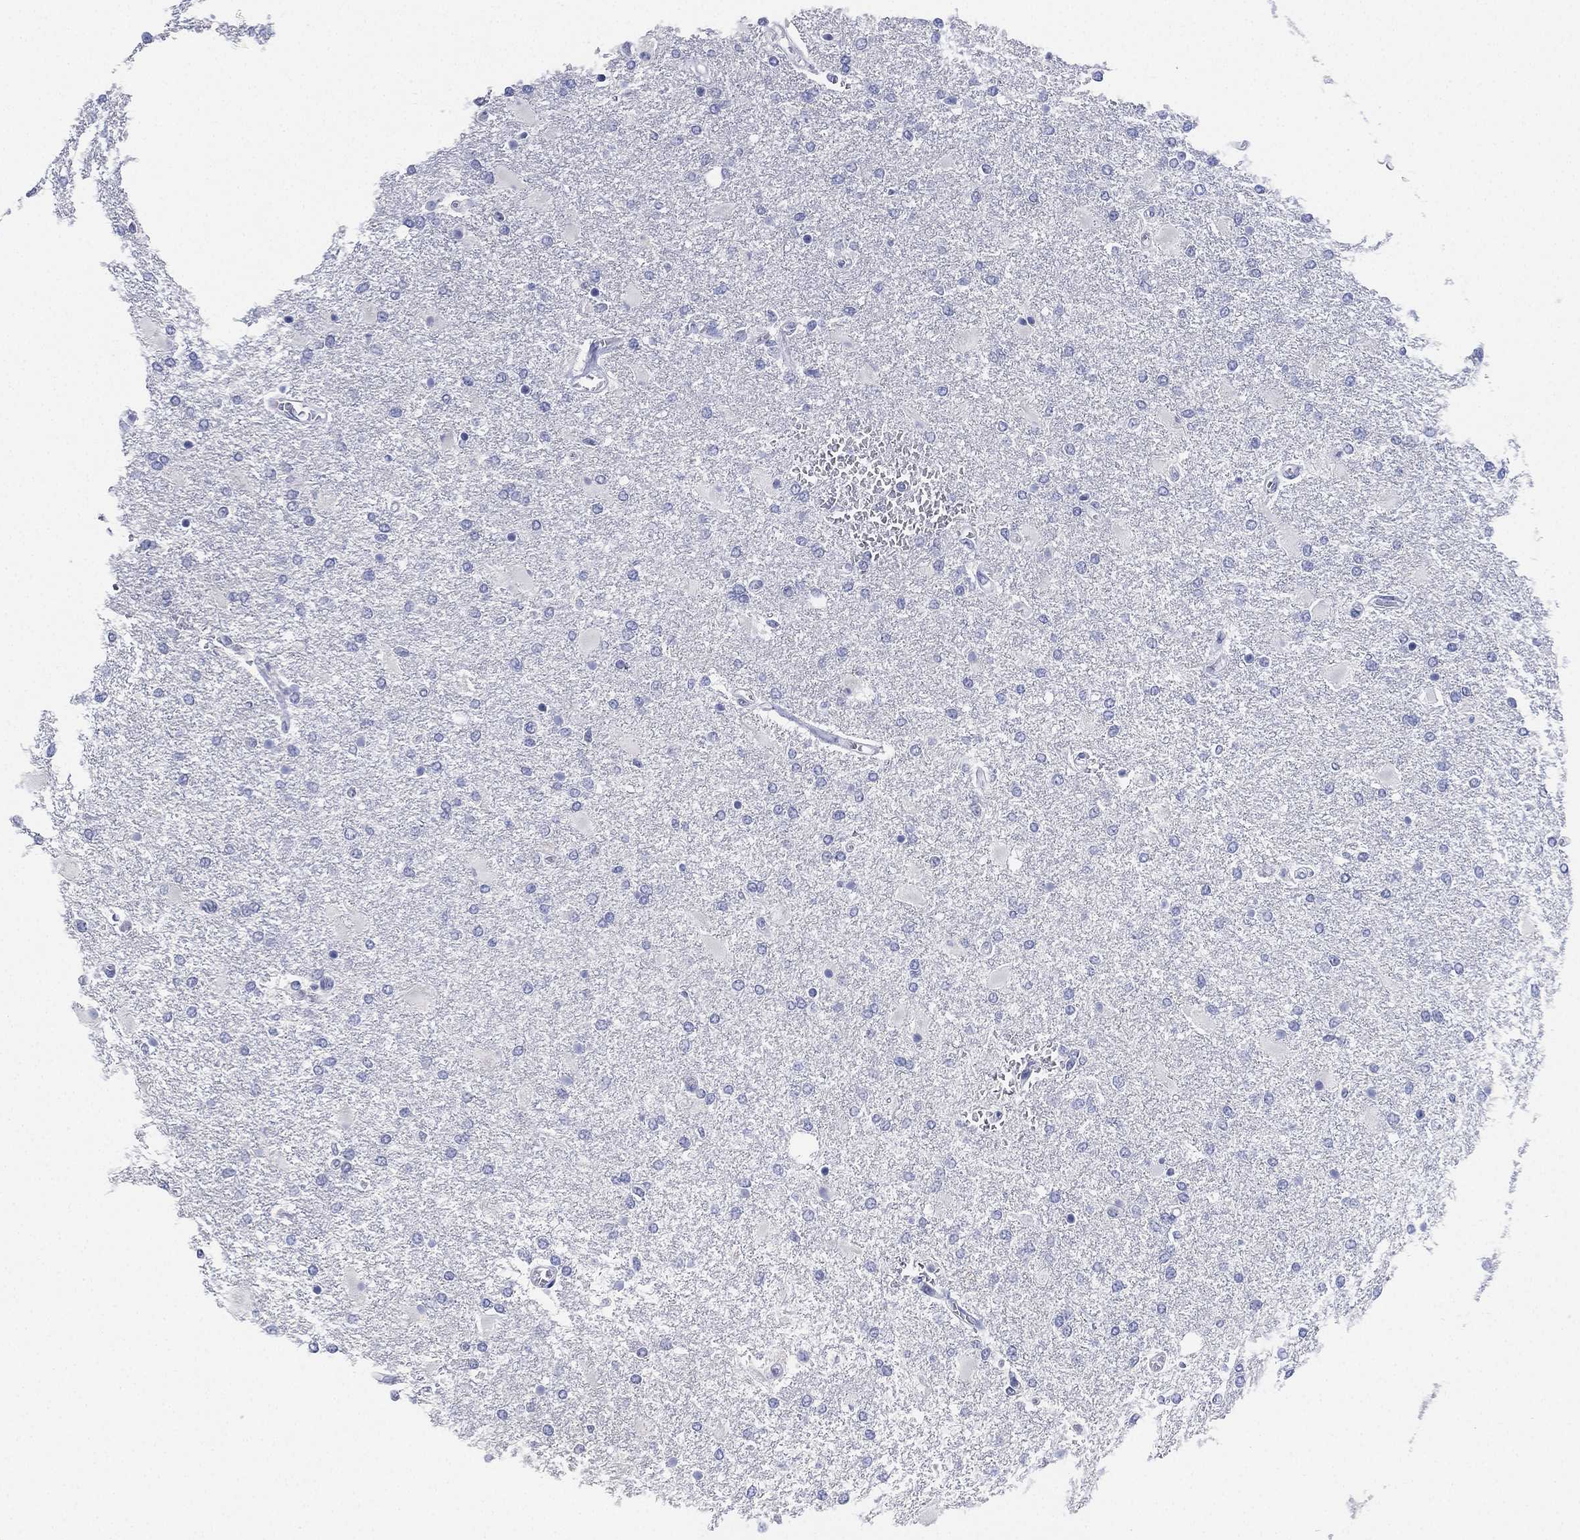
{"staining": {"intensity": "negative", "quantity": "none", "location": "none"}, "tissue": "glioma", "cell_type": "Tumor cells", "image_type": "cancer", "snomed": [{"axis": "morphology", "description": "Glioma, malignant, High grade"}, {"axis": "topography", "description": "Cerebral cortex"}], "caption": "Tumor cells are negative for protein expression in human glioma.", "gene": "IYD", "patient": {"sex": "male", "age": 79}}